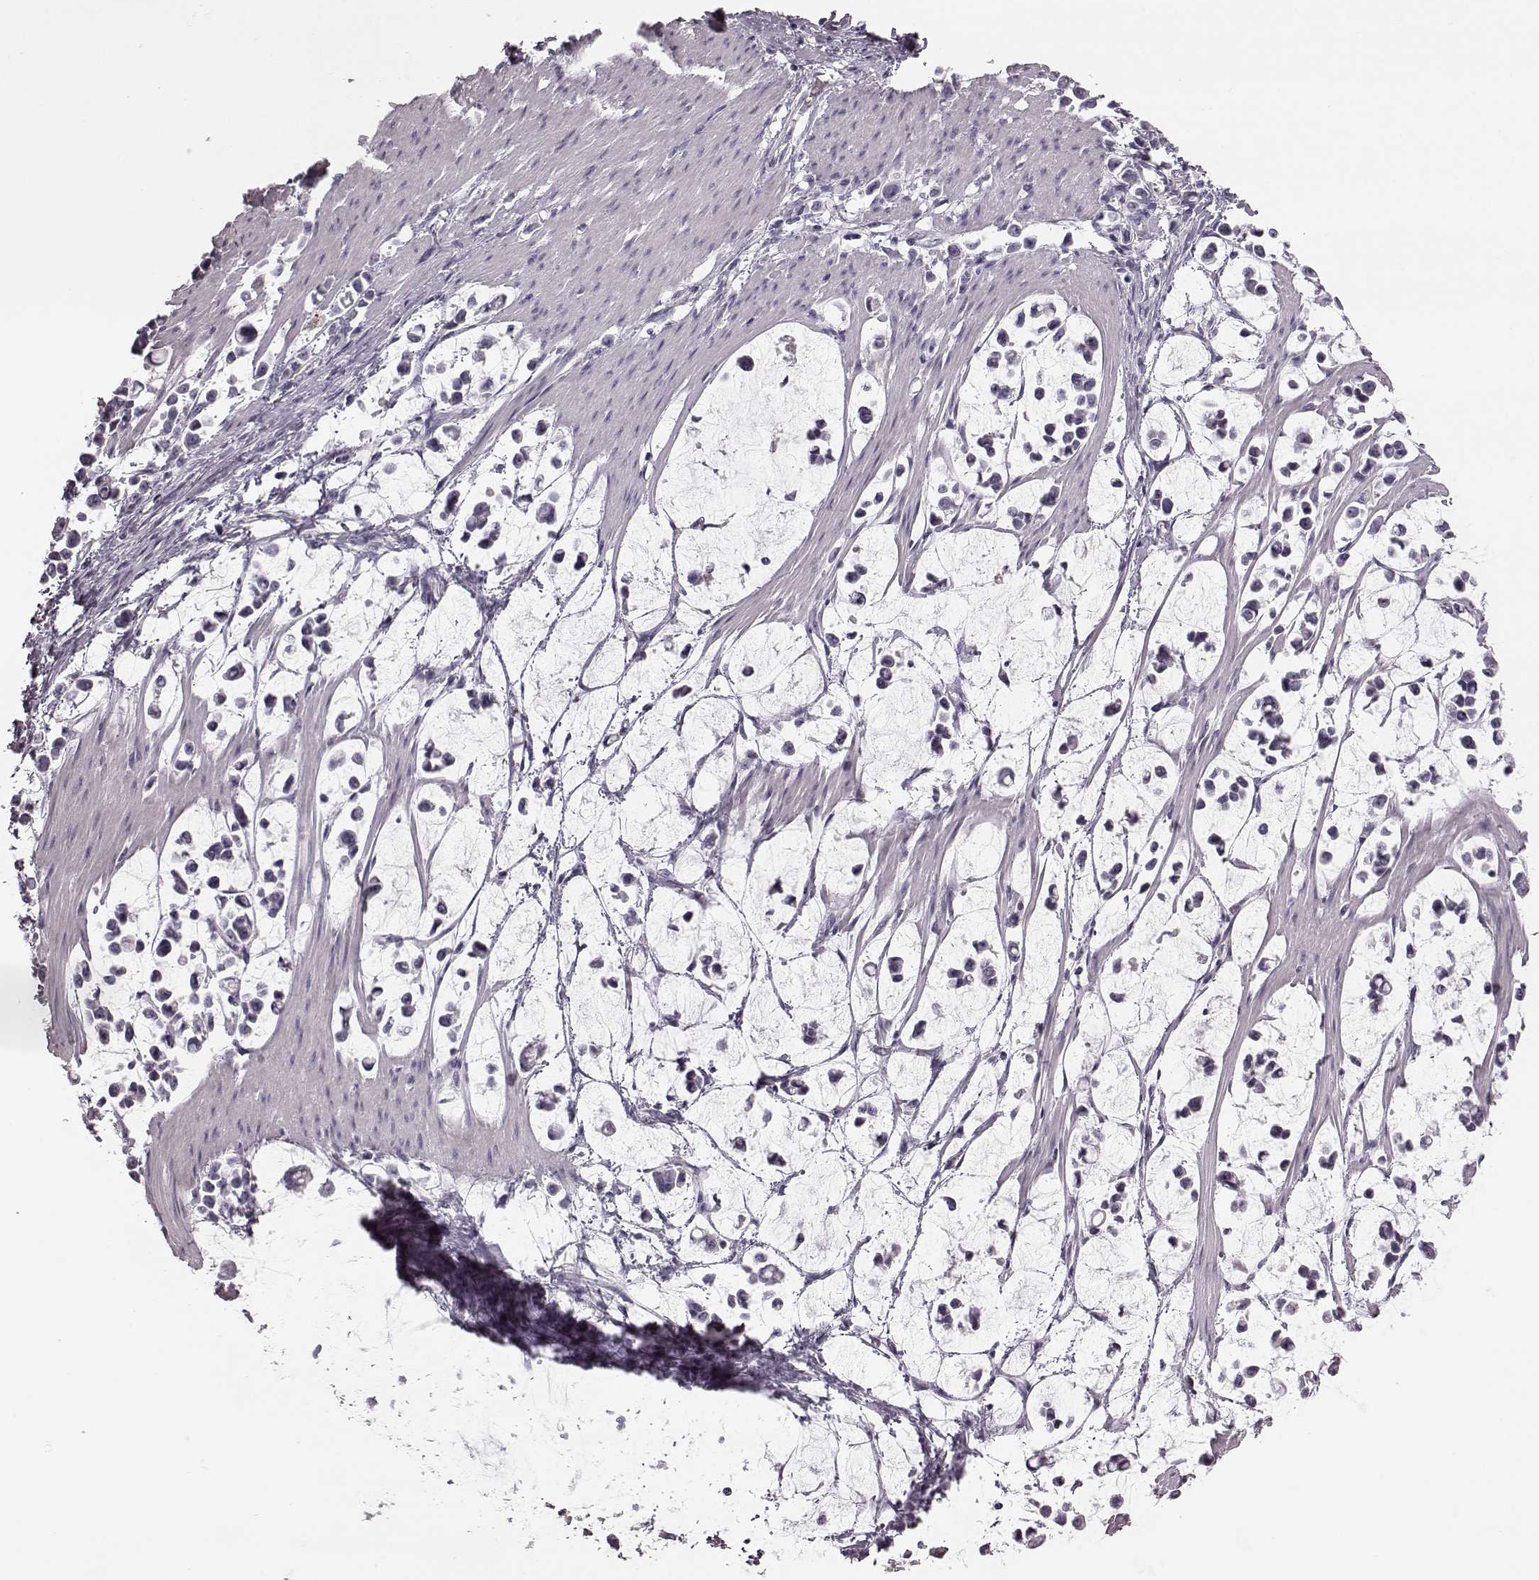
{"staining": {"intensity": "negative", "quantity": "none", "location": "none"}, "tissue": "stomach cancer", "cell_type": "Tumor cells", "image_type": "cancer", "snomed": [{"axis": "morphology", "description": "Adenocarcinoma, NOS"}, {"axis": "topography", "description": "Stomach"}], "caption": "DAB (3,3'-diaminobenzidine) immunohistochemical staining of human stomach cancer (adenocarcinoma) shows no significant staining in tumor cells.", "gene": "ZNF433", "patient": {"sex": "male", "age": 82}}